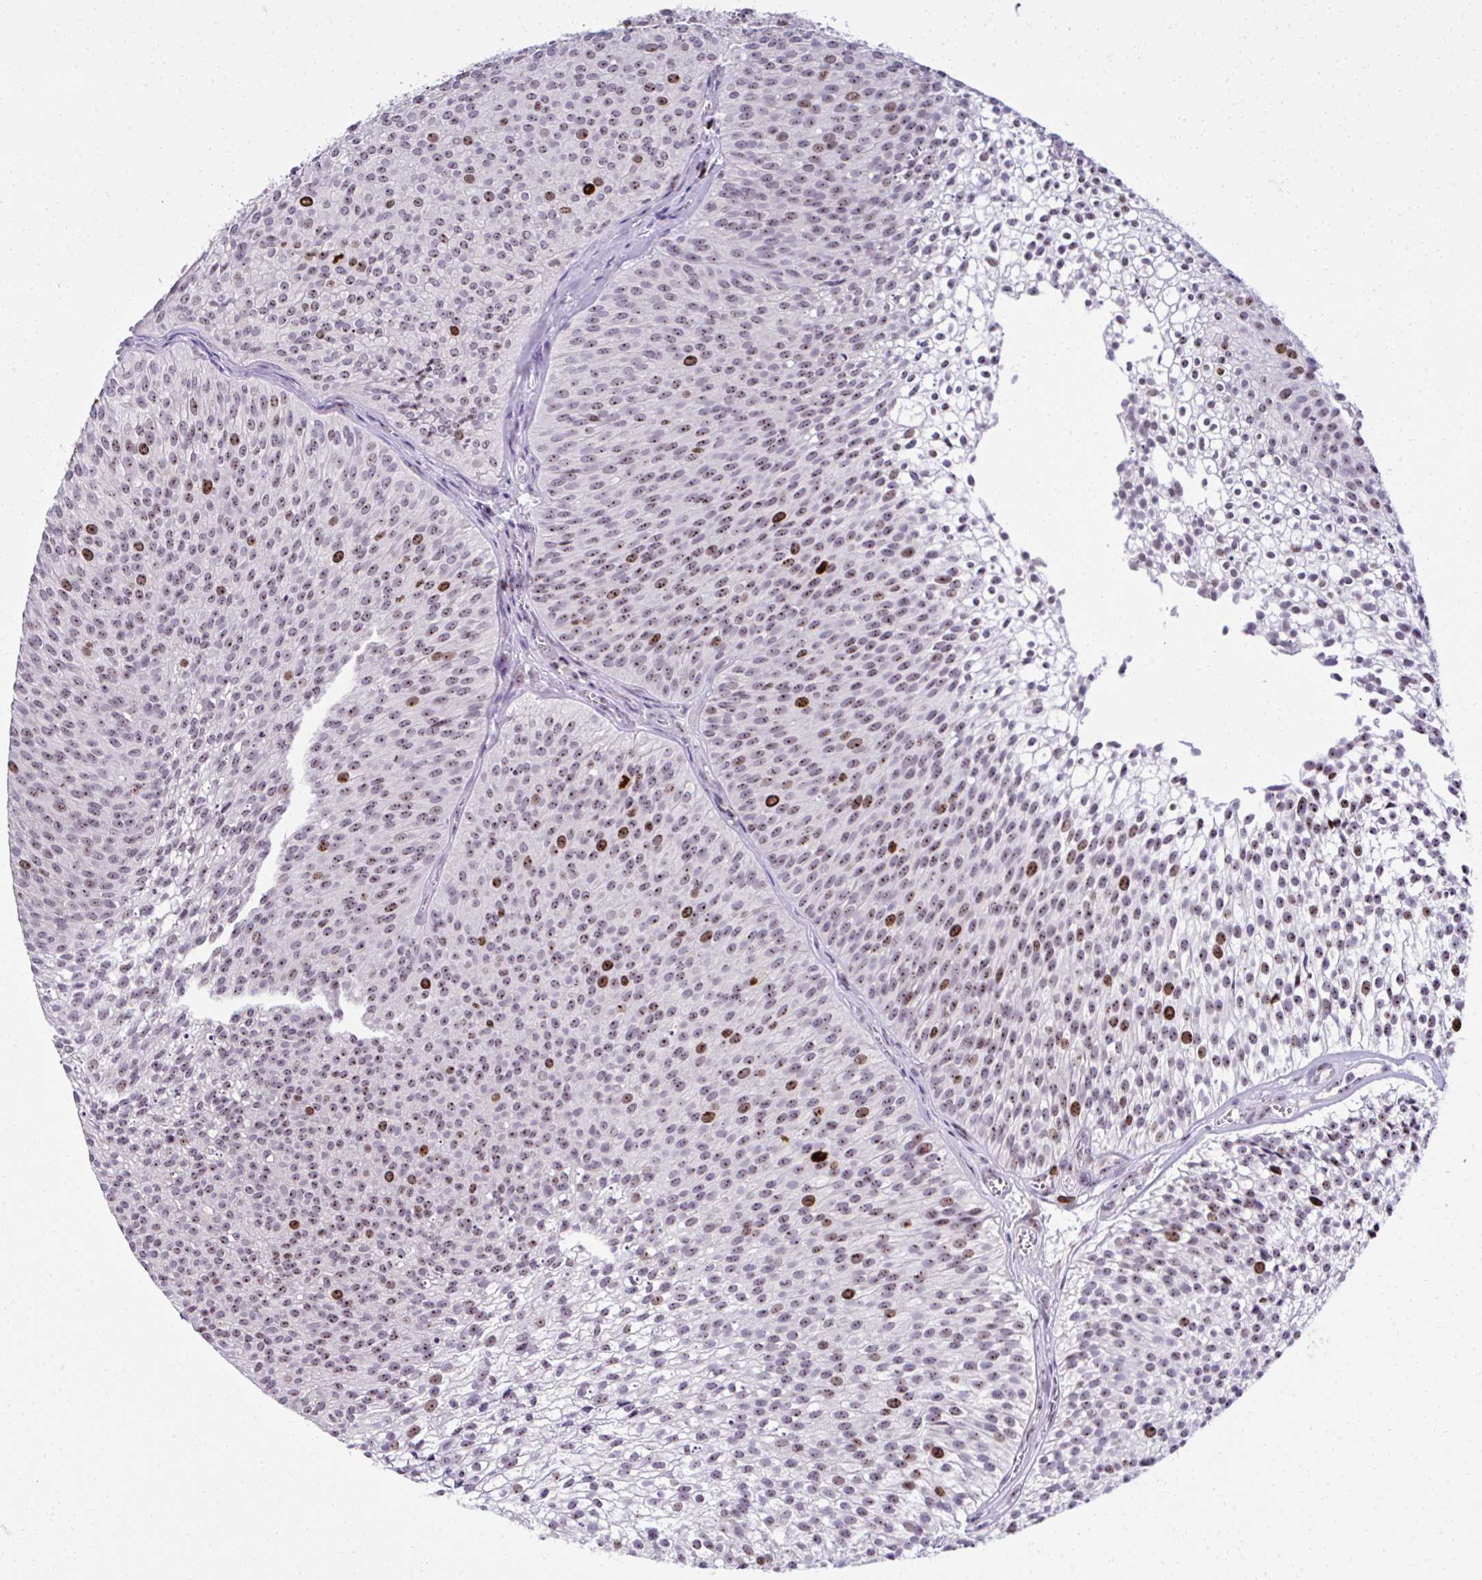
{"staining": {"intensity": "strong", "quantity": "25%-75%", "location": "nuclear"}, "tissue": "urothelial cancer", "cell_type": "Tumor cells", "image_type": "cancer", "snomed": [{"axis": "morphology", "description": "Urothelial carcinoma, Low grade"}, {"axis": "topography", "description": "Urinary bladder"}], "caption": "Urothelial cancer stained for a protein reveals strong nuclear positivity in tumor cells. Using DAB (brown) and hematoxylin (blue) stains, captured at high magnification using brightfield microscopy.", "gene": "CEP72", "patient": {"sex": "male", "age": 91}}